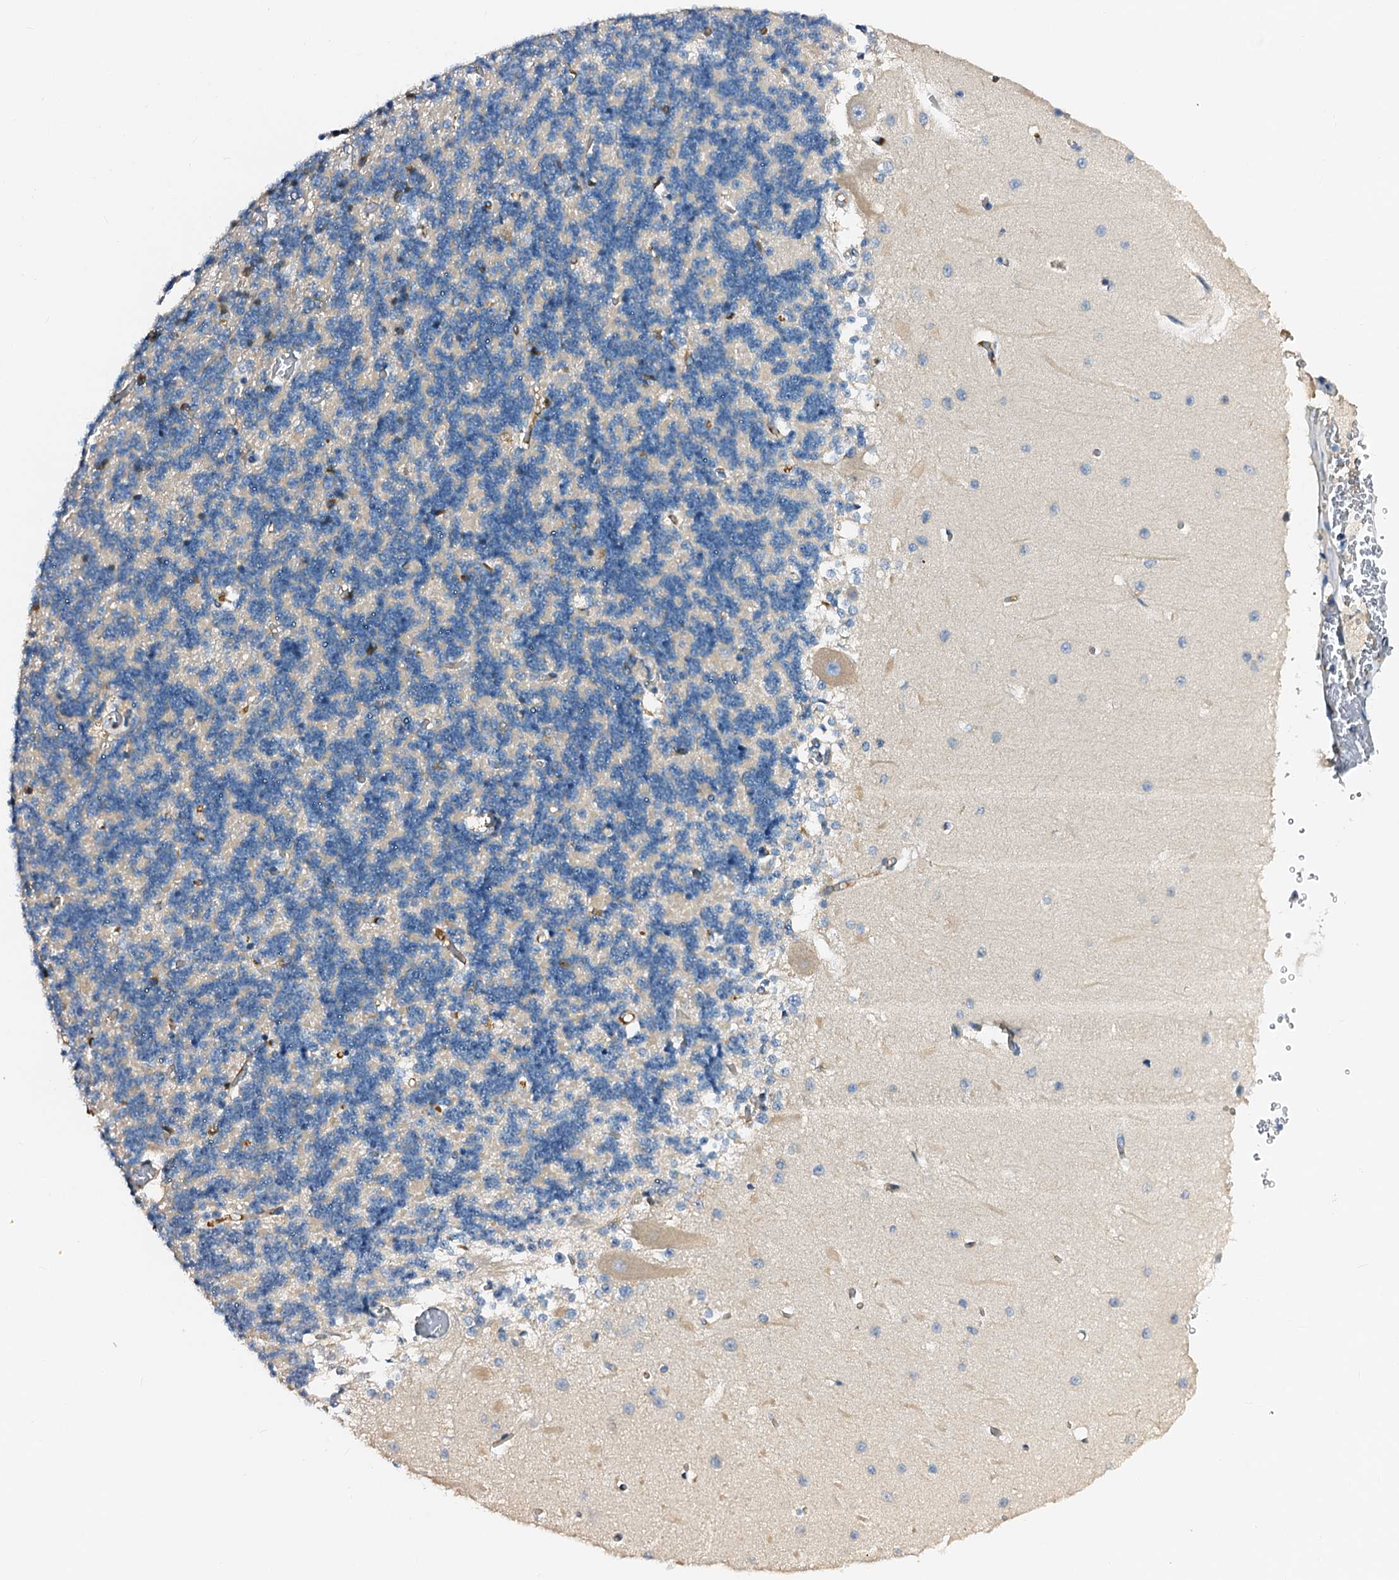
{"staining": {"intensity": "negative", "quantity": "none", "location": "none"}, "tissue": "cerebellum", "cell_type": "Cells in granular layer", "image_type": "normal", "snomed": [{"axis": "morphology", "description": "Normal tissue, NOS"}, {"axis": "topography", "description": "Cerebellum"}], "caption": "This micrograph is of normal cerebellum stained with IHC to label a protein in brown with the nuclei are counter-stained blue. There is no staining in cells in granular layer. (Brightfield microscopy of DAB IHC at high magnification).", "gene": "CSKMT", "patient": {"sex": "male", "age": 37}}